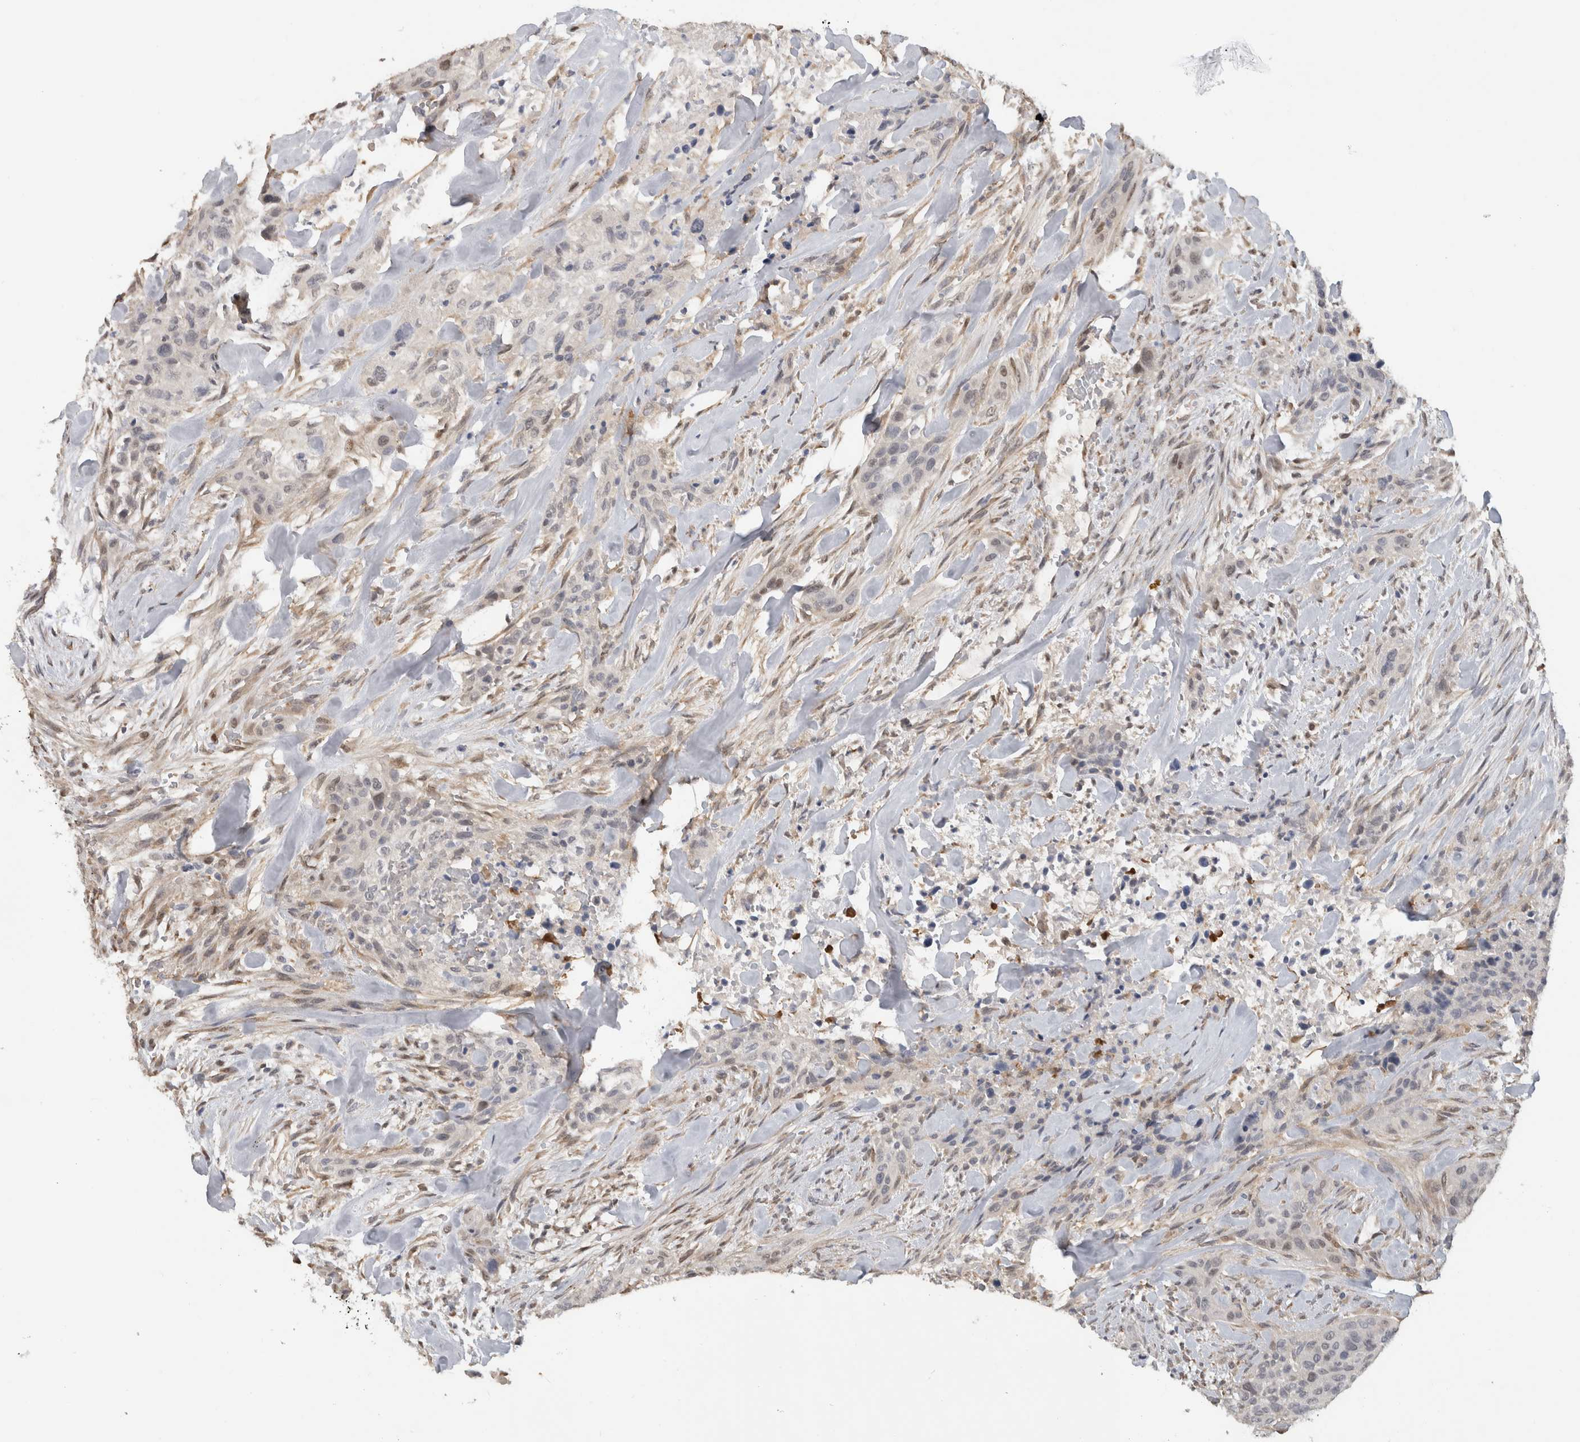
{"staining": {"intensity": "weak", "quantity": "<25%", "location": "nuclear"}, "tissue": "urothelial cancer", "cell_type": "Tumor cells", "image_type": "cancer", "snomed": [{"axis": "morphology", "description": "Urothelial carcinoma, High grade"}, {"axis": "topography", "description": "Urinary bladder"}], "caption": "Tumor cells are negative for protein expression in human urothelial cancer.", "gene": "DYRK2", "patient": {"sex": "male", "age": 35}}